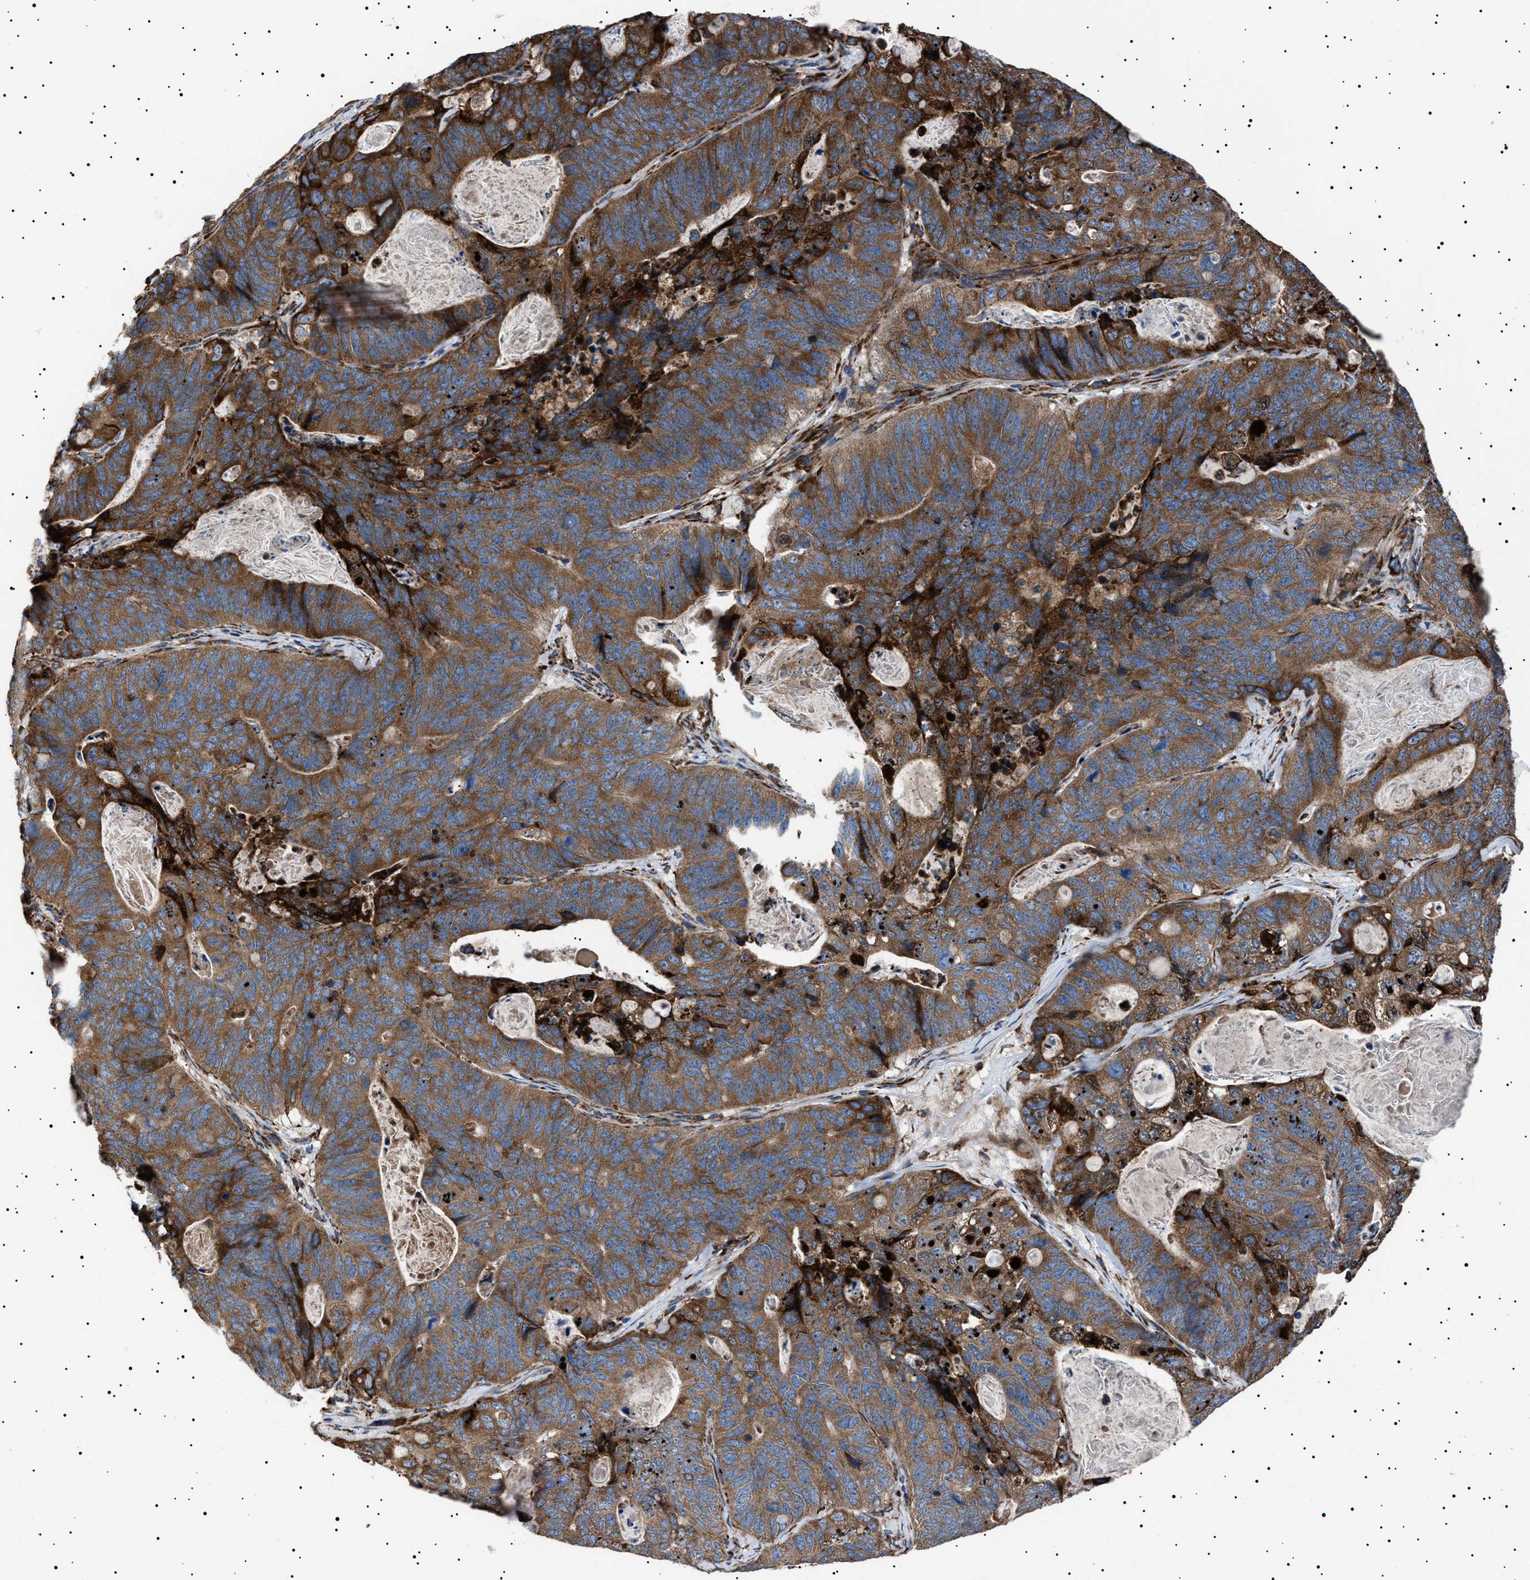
{"staining": {"intensity": "moderate", "quantity": ">75%", "location": "cytoplasmic/membranous"}, "tissue": "stomach cancer", "cell_type": "Tumor cells", "image_type": "cancer", "snomed": [{"axis": "morphology", "description": "Normal tissue, NOS"}, {"axis": "morphology", "description": "Adenocarcinoma, NOS"}, {"axis": "topography", "description": "Stomach"}], "caption": "Brown immunohistochemical staining in human adenocarcinoma (stomach) demonstrates moderate cytoplasmic/membranous positivity in approximately >75% of tumor cells.", "gene": "TOP1MT", "patient": {"sex": "female", "age": 89}}